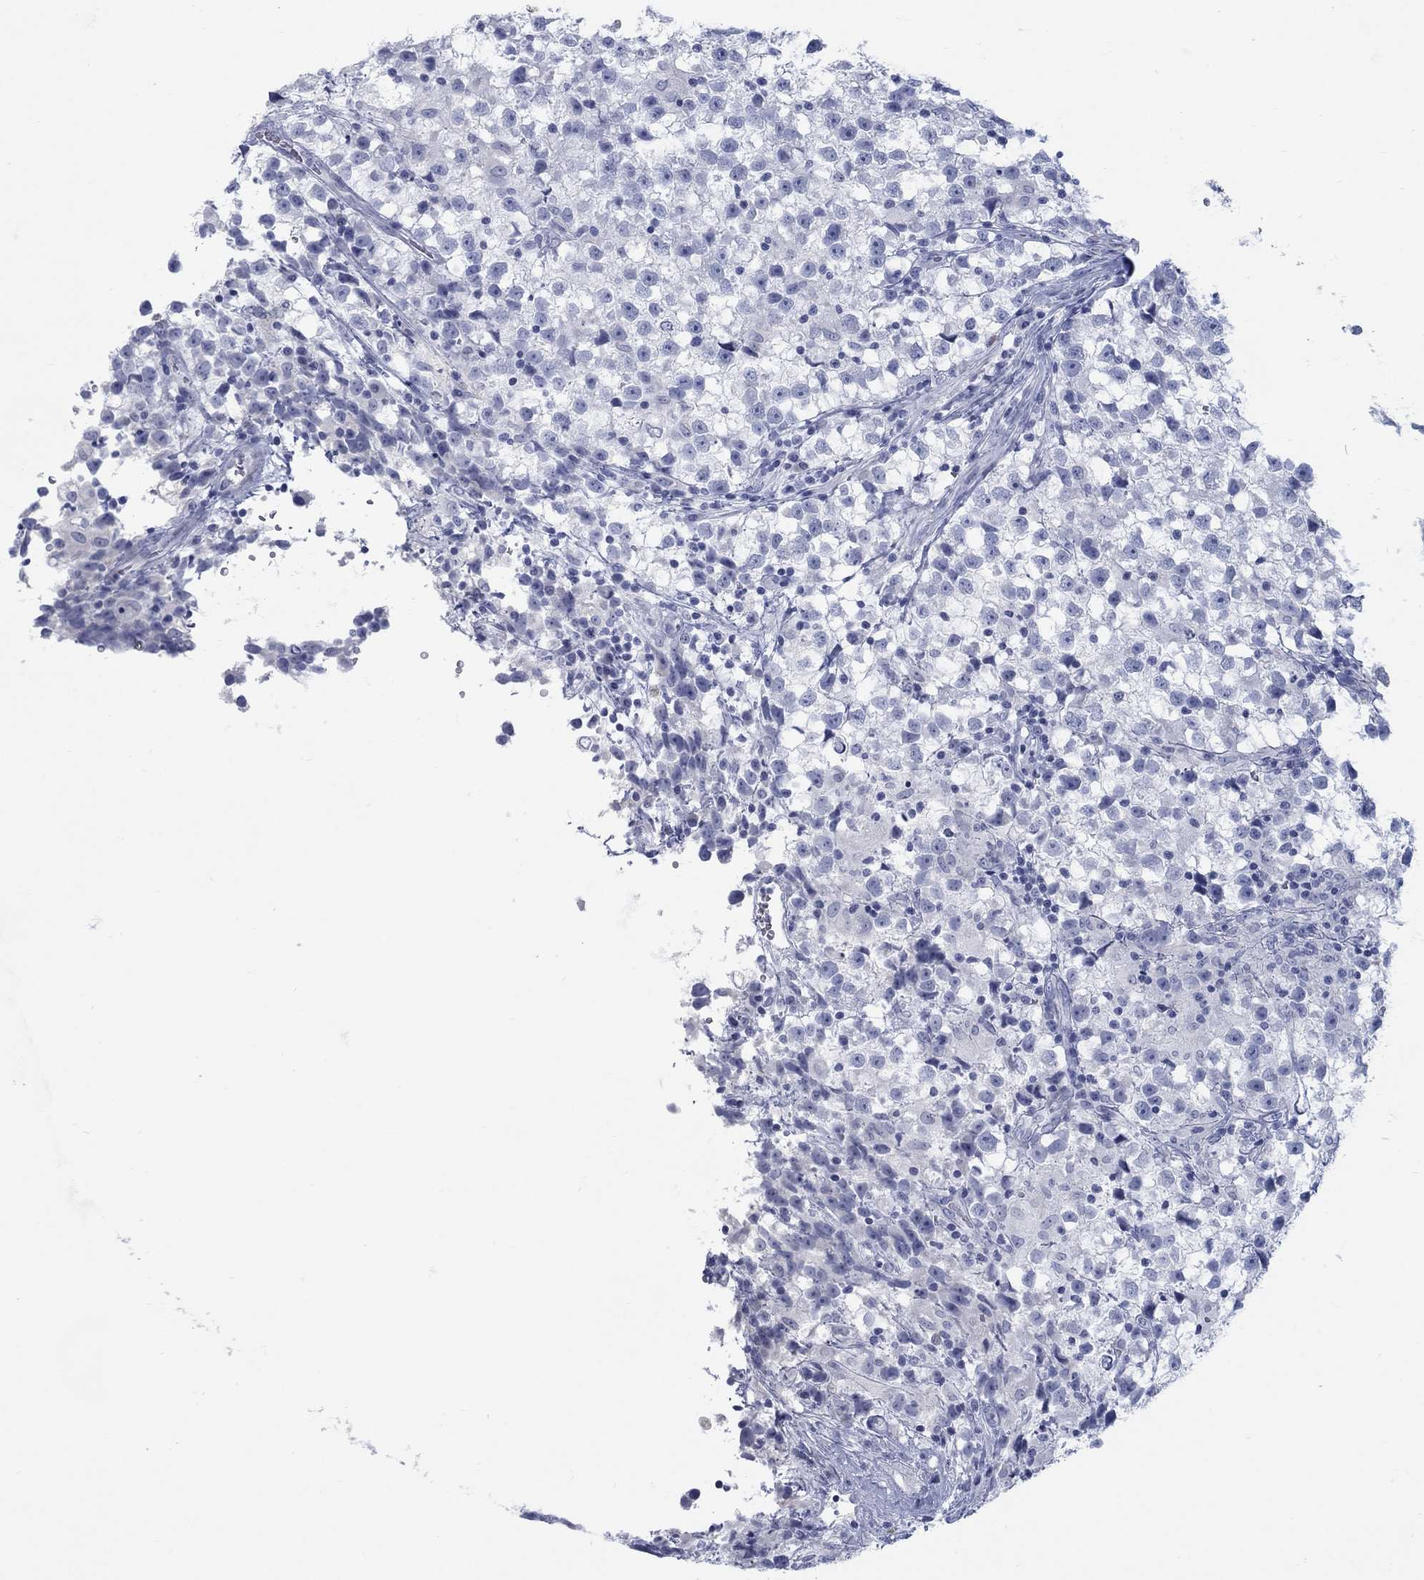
{"staining": {"intensity": "negative", "quantity": "none", "location": "none"}, "tissue": "testis cancer", "cell_type": "Tumor cells", "image_type": "cancer", "snomed": [{"axis": "morphology", "description": "Seminoma, NOS"}, {"axis": "topography", "description": "Testis"}], "caption": "Immunohistochemical staining of seminoma (testis) displays no significant expression in tumor cells.", "gene": "RFTN2", "patient": {"sex": "male", "age": 31}}